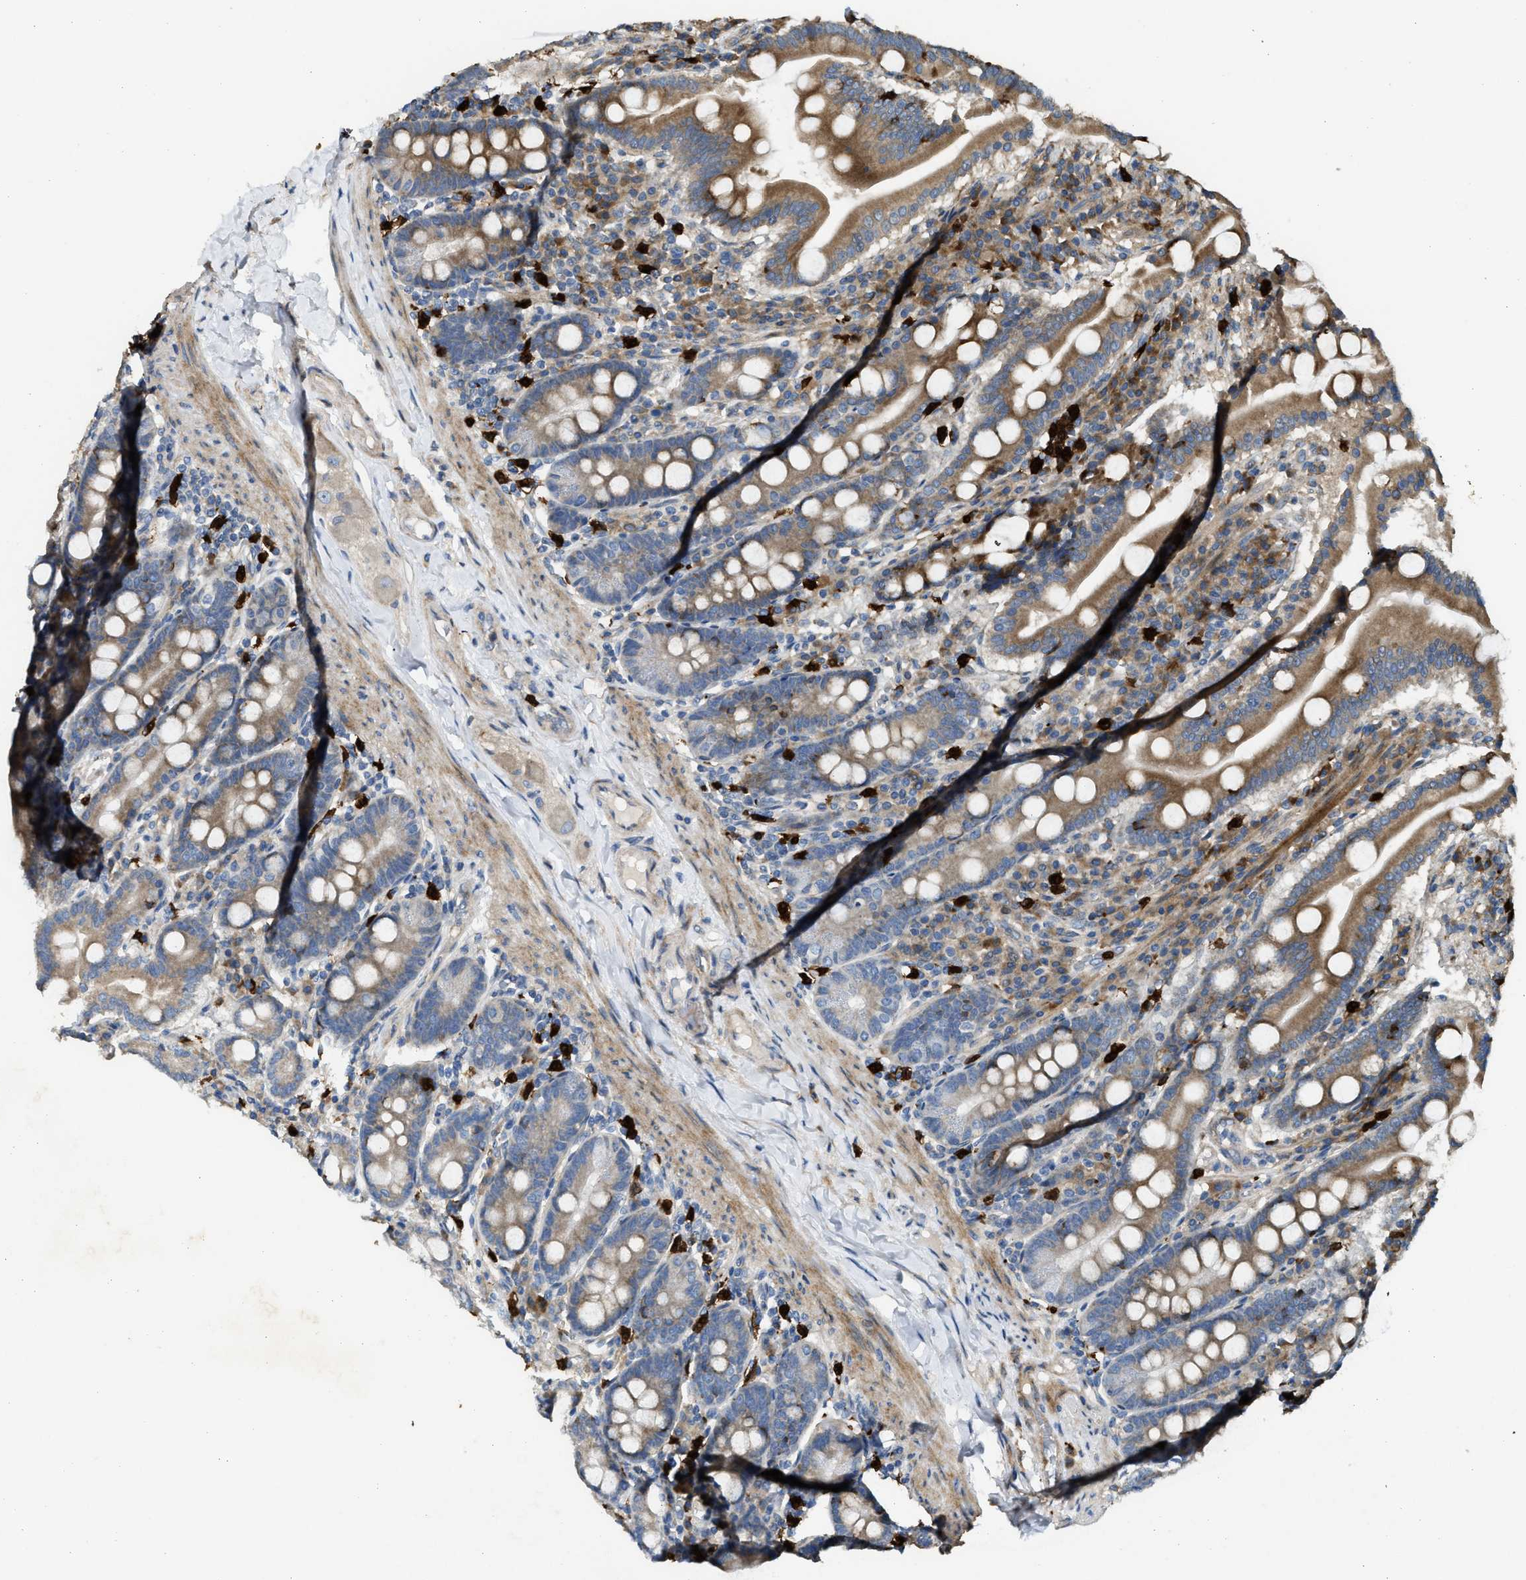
{"staining": {"intensity": "moderate", "quantity": ">75%", "location": "cytoplasmic/membranous"}, "tissue": "duodenum", "cell_type": "Glandular cells", "image_type": "normal", "snomed": [{"axis": "morphology", "description": "Normal tissue, NOS"}, {"axis": "topography", "description": "Duodenum"}], "caption": "Immunohistochemical staining of benign human duodenum reveals >75% levels of moderate cytoplasmic/membranous protein positivity in about >75% of glandular cells. (brown staining indicates protein expression, while blue staining denotes nuclei).", "gene": "TMEM68", "patient": {"sex": "male", "age": 50}}